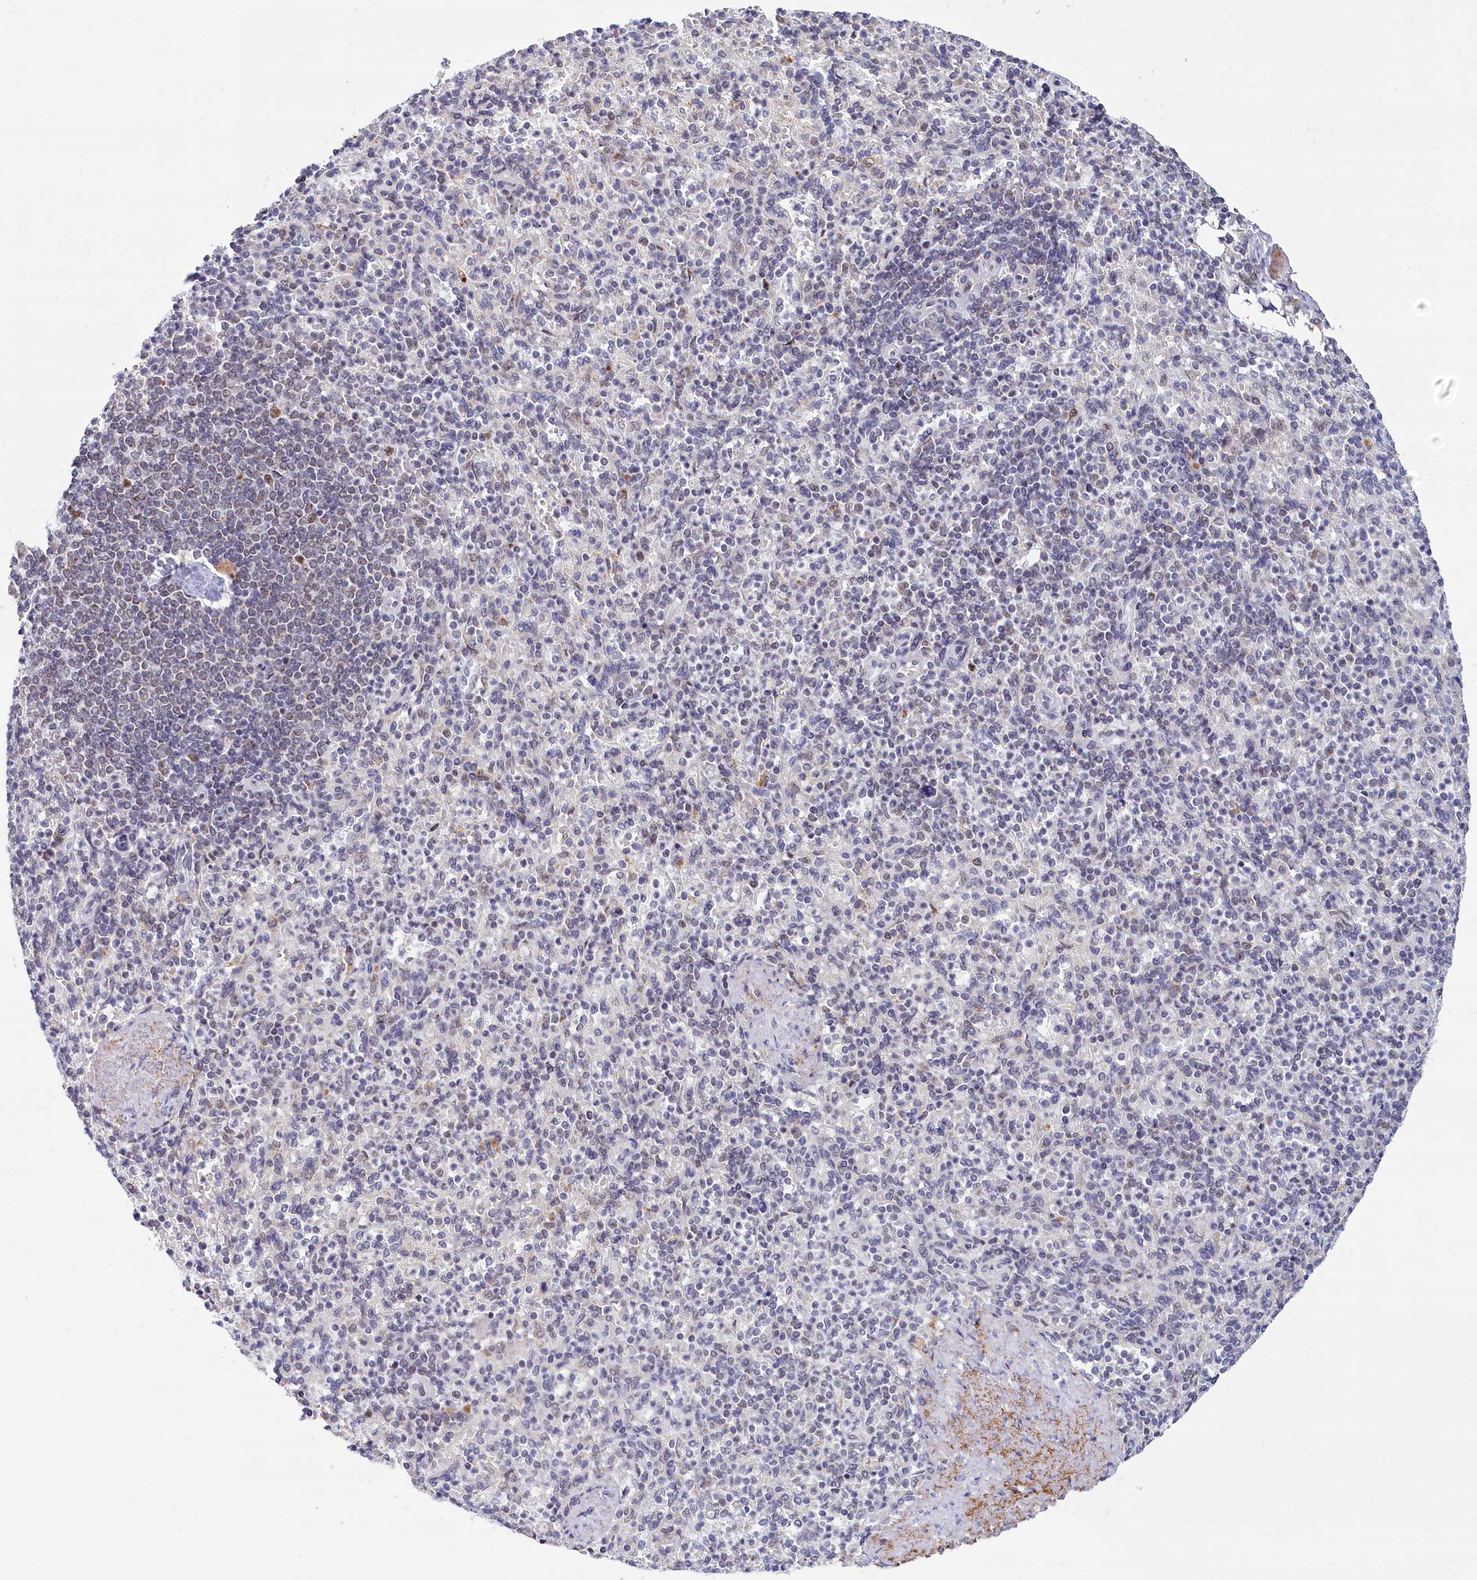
{"staining": {"intensity": "negative", "quantity": "none", "location": "none"}, "tissue": "spleen", "cell_type": "Cells in red pulp", "image_type": "normal", "snomed": [{"axis": "morphology", "description": "Normal tissue, NOS"}, {"axis": "topography", "description": "Spleen"}], "caption": "DAB immunohistochemical staining of benign human spleen demonstrates no significant expression in cells in red pulp. (Brightfield microscopy of DAB IHC at high magnification).", "gene": "PPHLN1", "patient": {"sex": "female", "age": 74}}